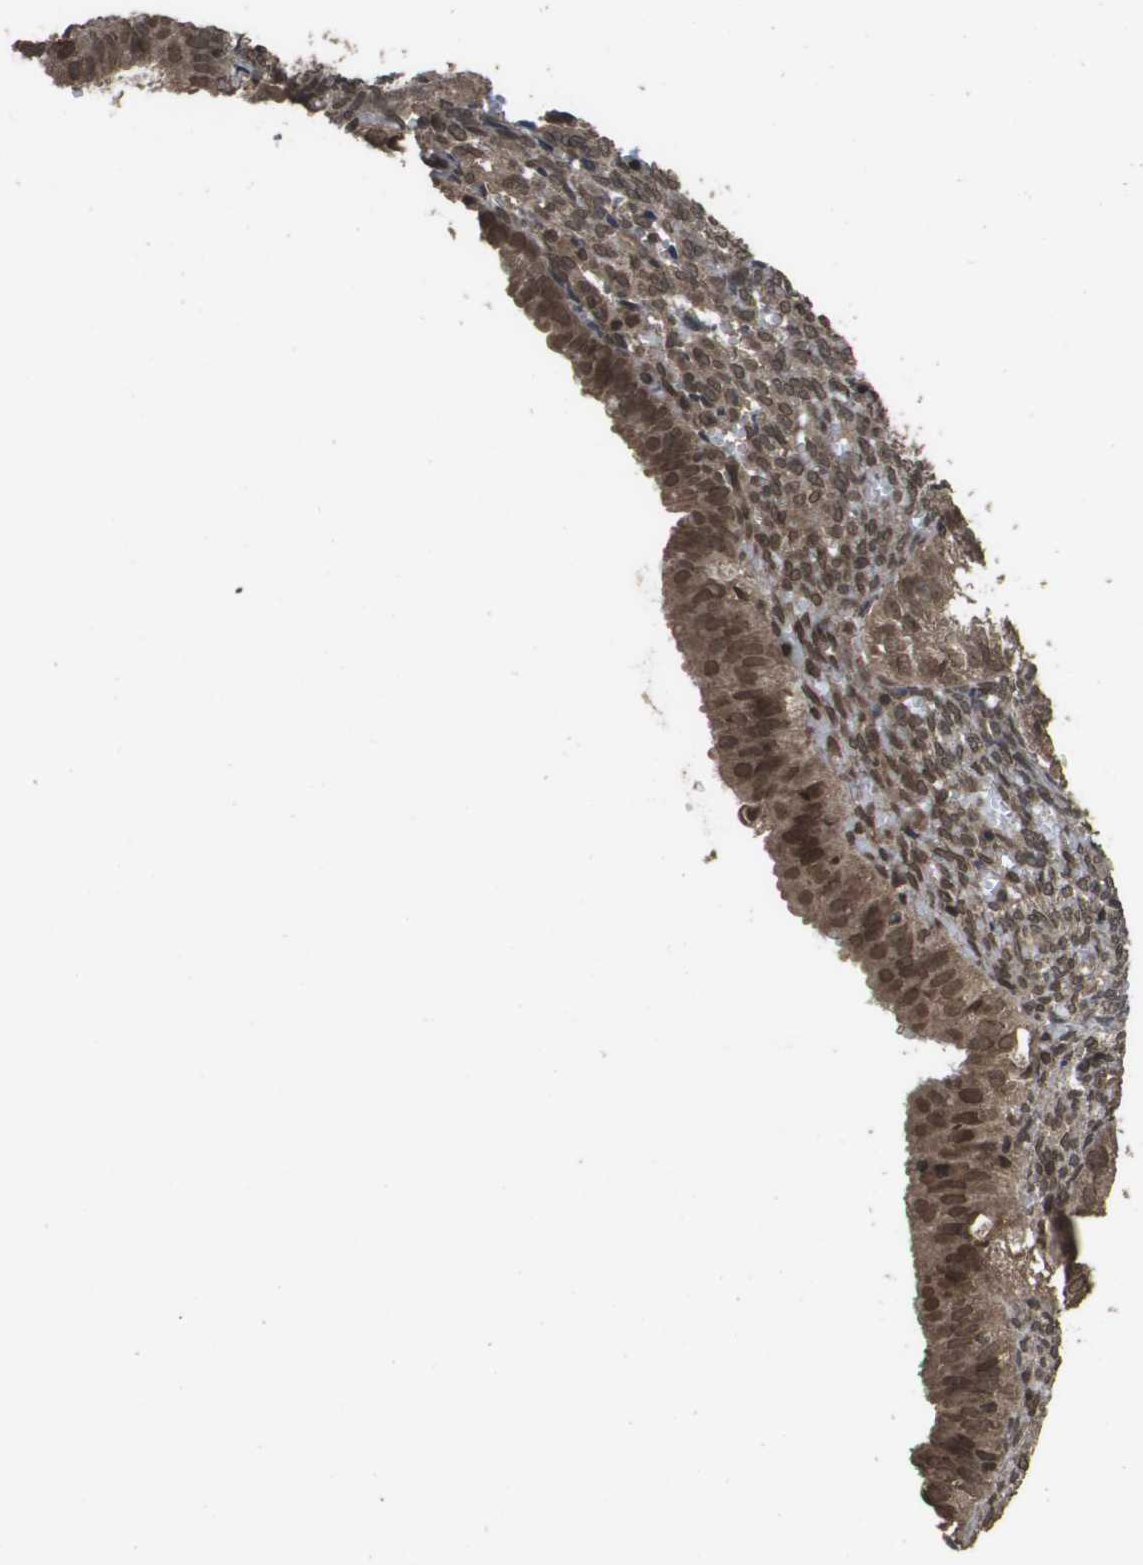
{"staining": {"intensity": "moderate", "quantity": ">75%", "location": "cytoplasmic/membranous,nuclear"}, "tissue": "endometrial cancer", "cell_type": "Tumor cells", "image_type": "cancer", "snomed": [{"axis": "morphology", "description": "Normal tissue, NOS"}, {"axis": "morphology", "description": "Adenocarcinoma, NOS"}, {"axis": "topography", "description": "Endometrium"}], "caption": "Moderate cytoplasmic/membranous and nuclear protein expression is present in approximately >75% of tumor cells in endometrial adenocarcinoma.", "gene": "AXIN2", "patient": {"sex": "female", "age": 53}}